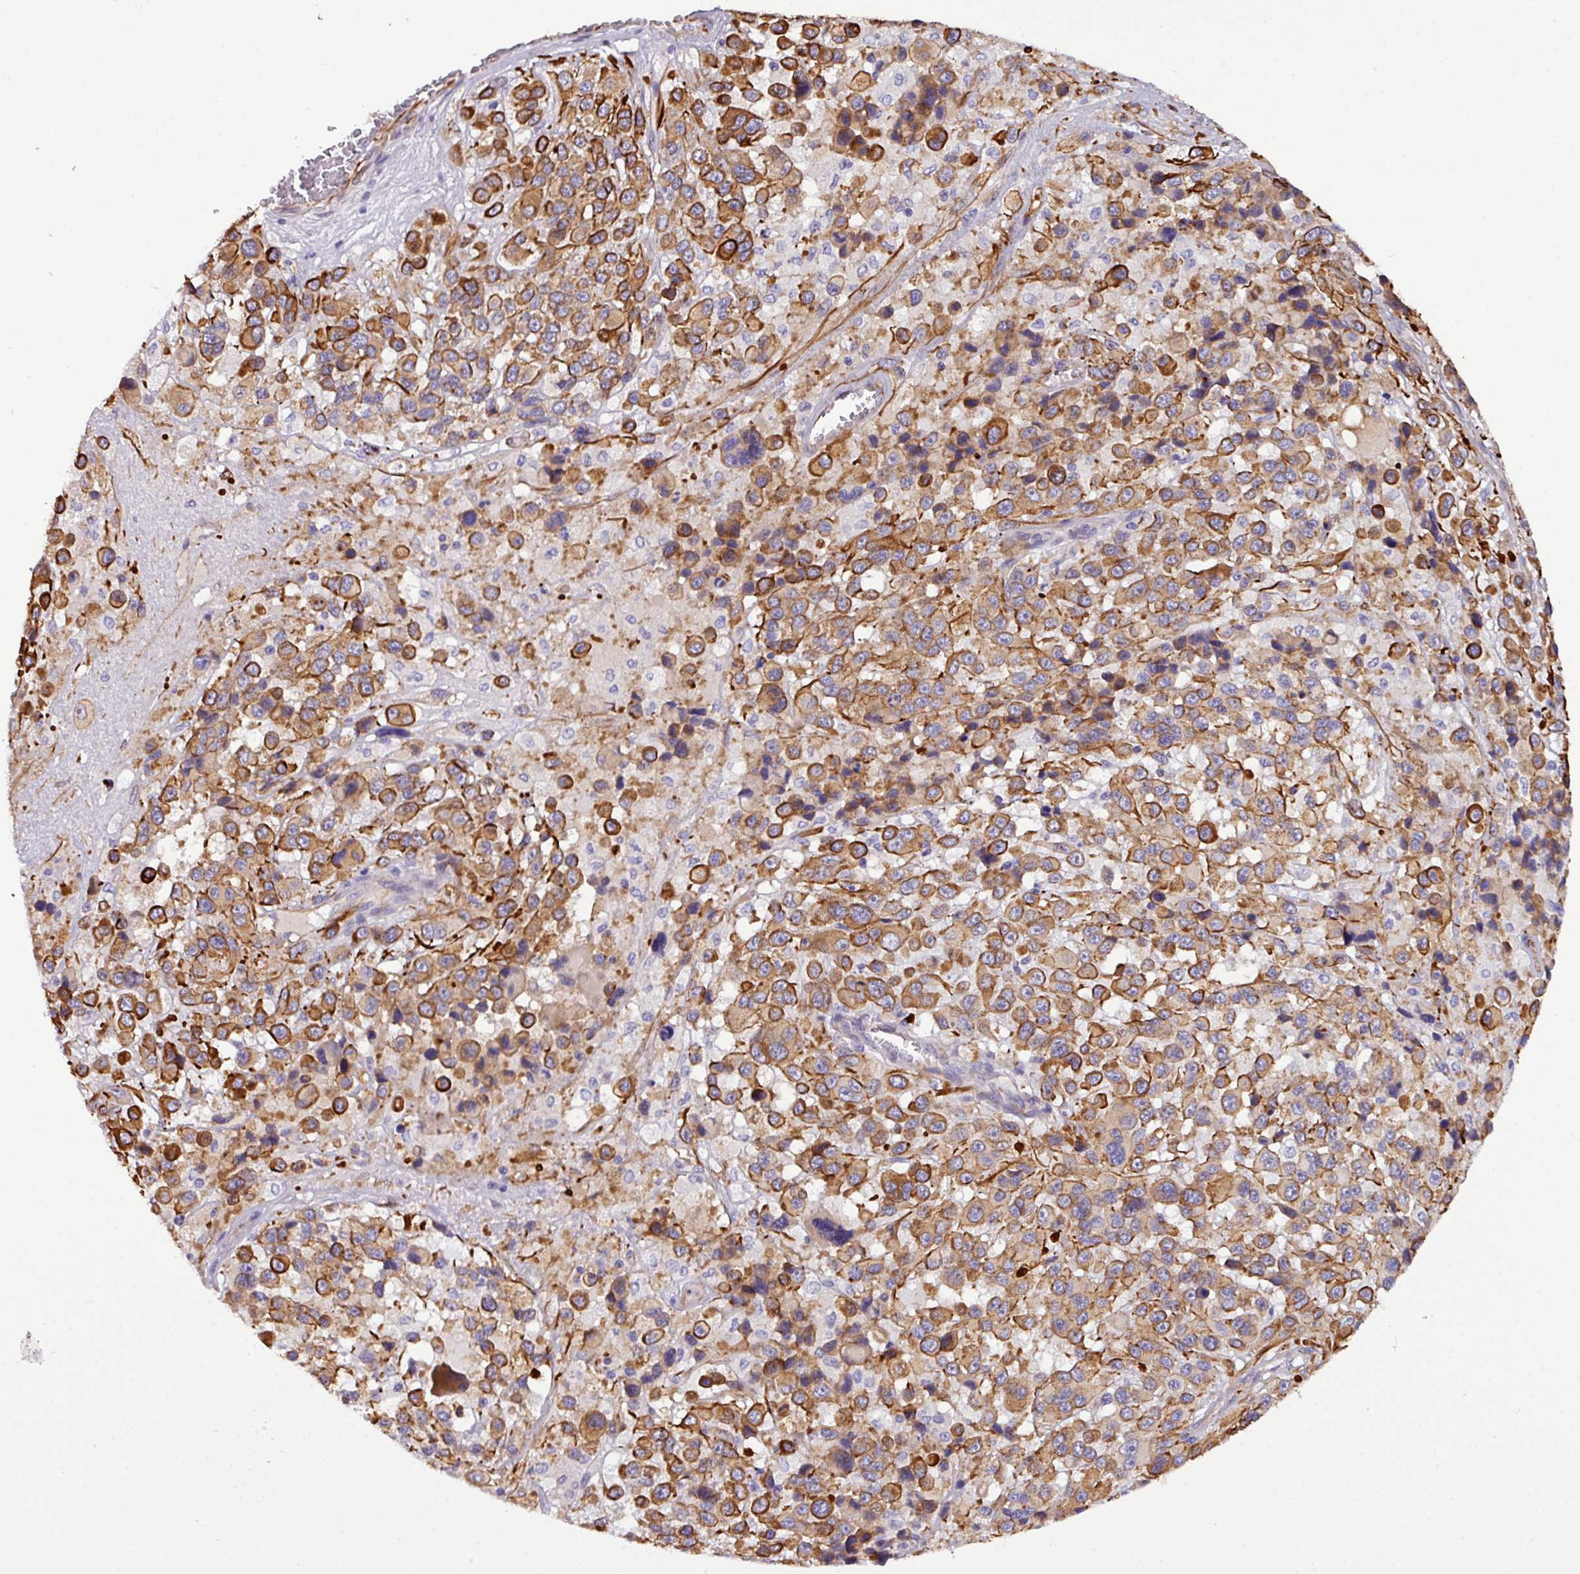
{"staining": {"intensity": "strong", "quantity": ">75%", "location": "cytoplasmic/membranous"}, "tissue": "melanoma", "cell_type": "Tumor cells", "image_type": "cancer", "snomed": [{"axis": "morphology", "description": "Malignant melanoma, Metastatic site"}, {"axis": "topography", "description": "Lymph node"}], "caption": "Malignant melanoma (metastatic site) stained for a protein (brown) demonstrates strong cytoplasmic/membranous positive staining in approximately >75% of tumor cells.", "gene": "PARD6A", "patient": {"sex": "female", "age": 65}}